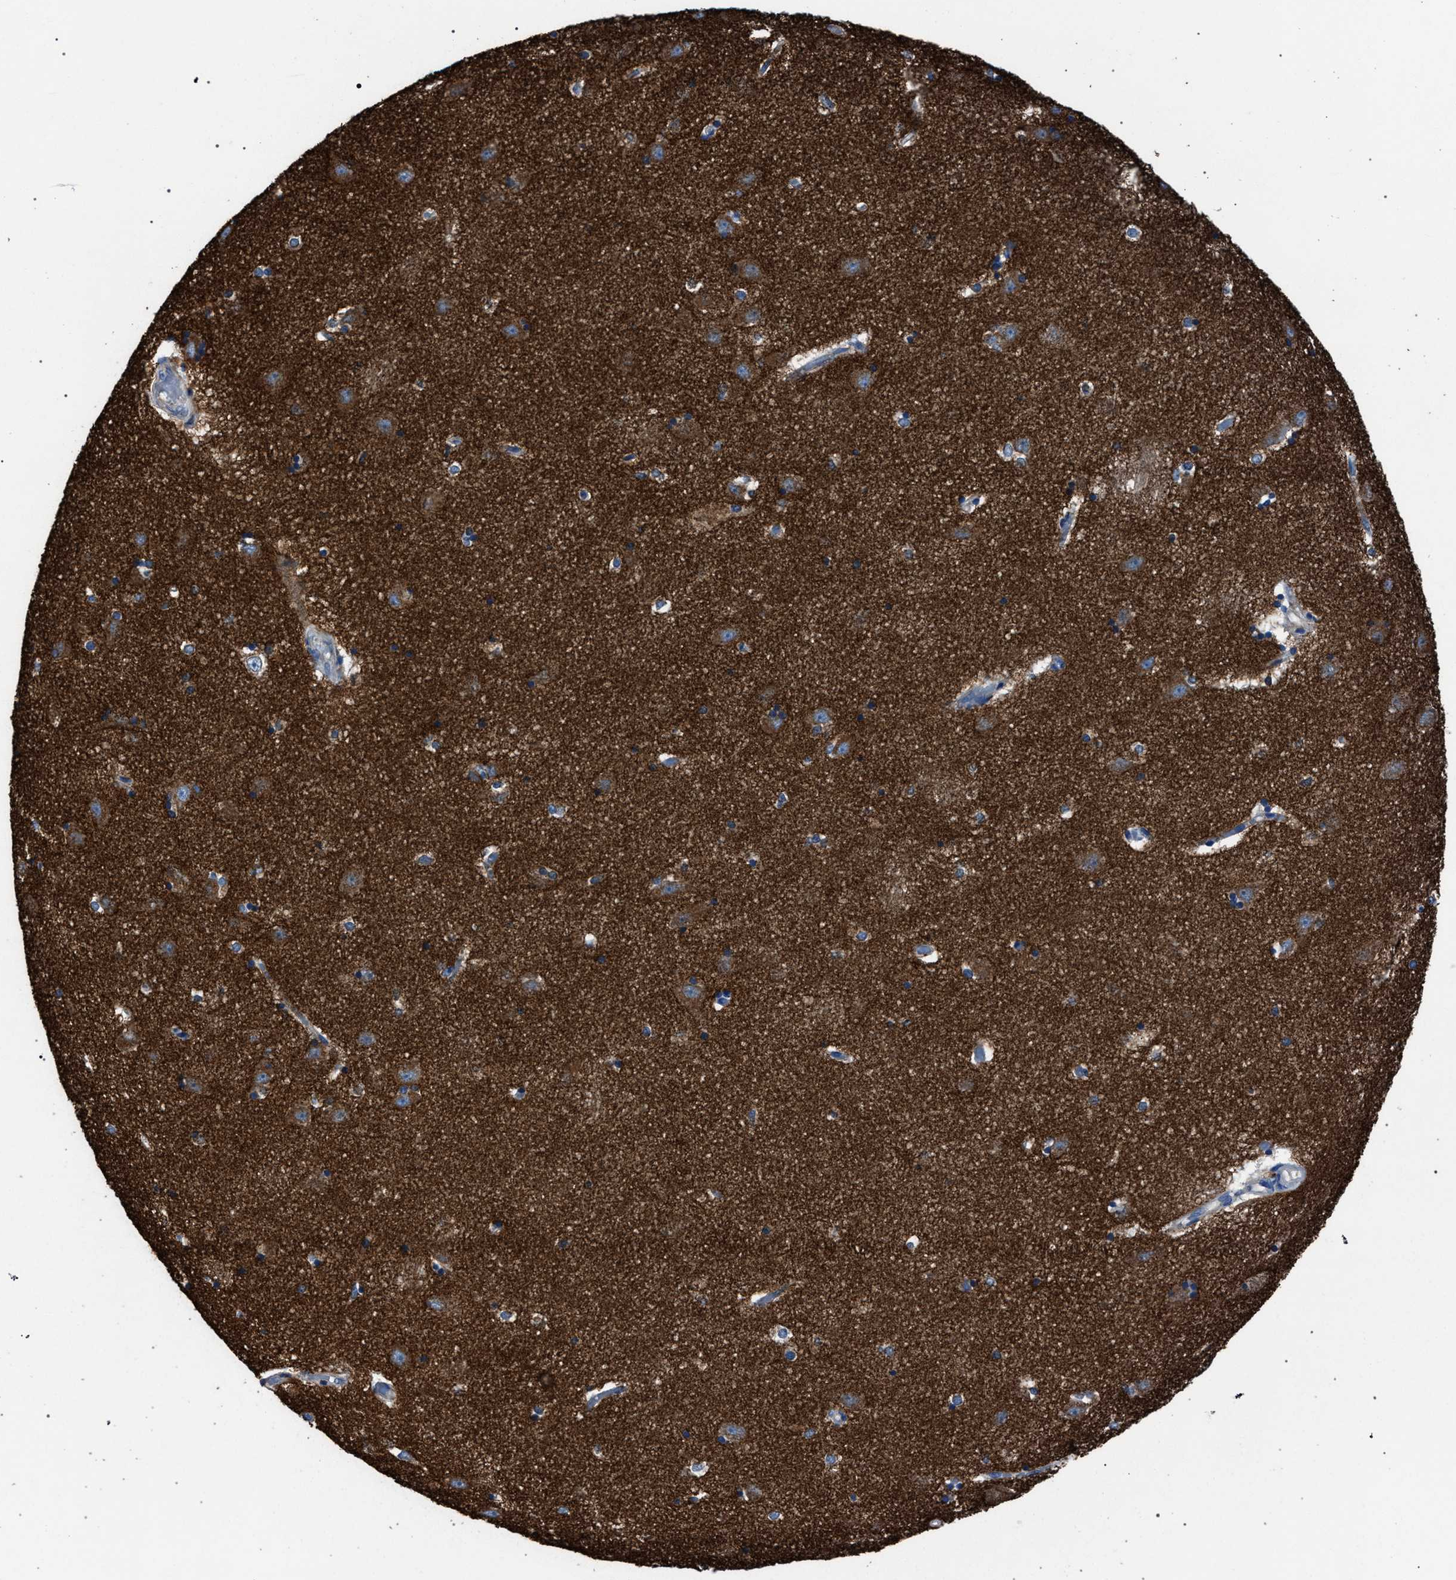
{"staining": {"intensity": "moderate", "quantity": "<25%", "location": "cytoplasmic/membranous"}, "tissue": "hippocampus", "cell_type": "Glial cells", "image_type": "normal", "snomed": [{"axis": "morphology", "description": "Normal tissue, NOS"}, {"axis": "topography", "description": "Hippocampus"}], "caption": "Immunohistochemistry of normal human hippocampus exhibits low levels of moderate cytoplasmic/membranous positivity in about <25% of glial cells. Nuclei are stained in blue.", "gene": "ATP6V0A1", "patient": {"sex": "male", "age": 45}}